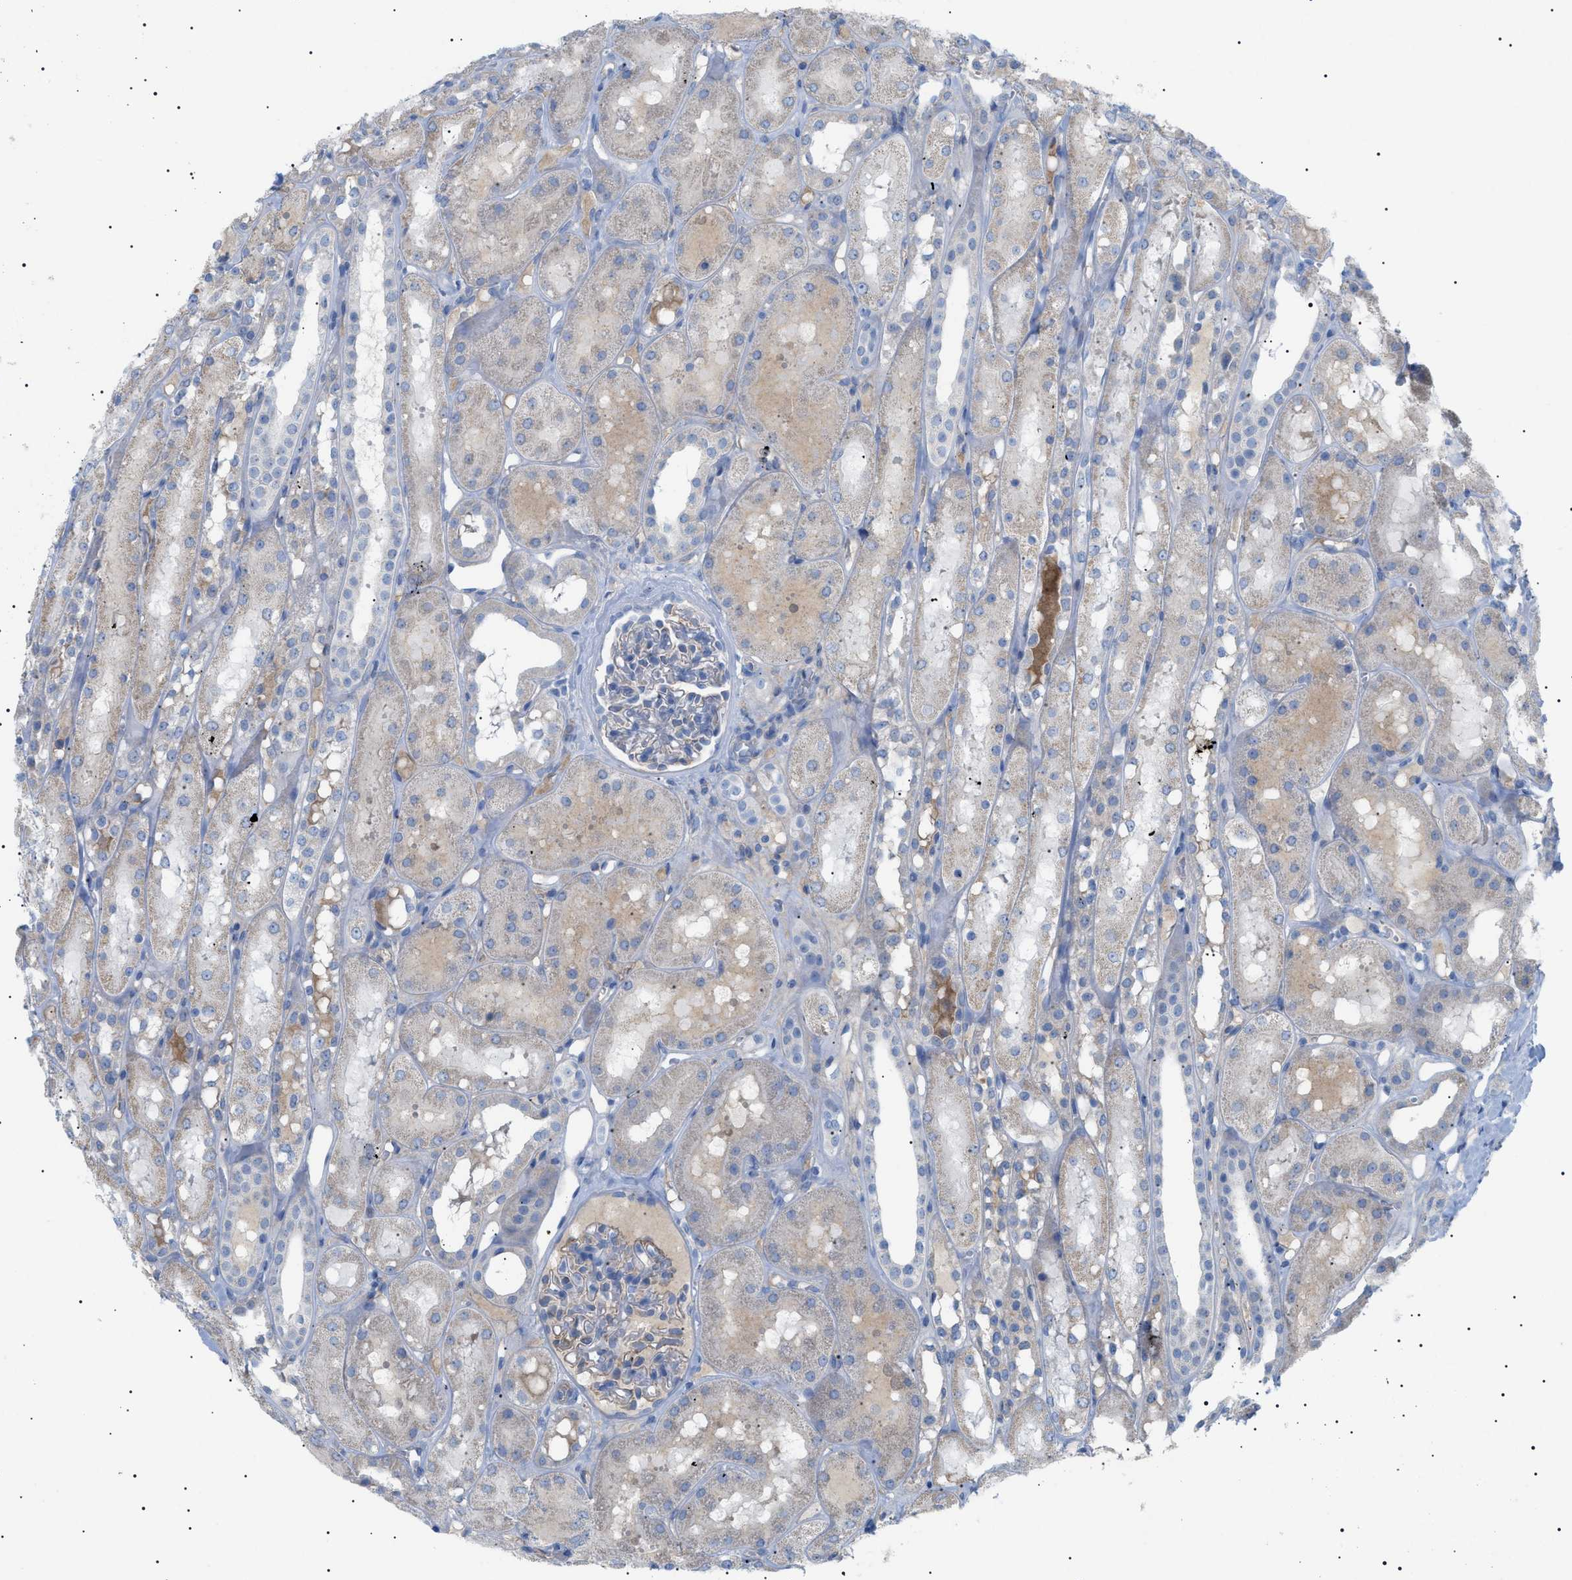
{"staining": {"intensity": "weak", "quantity": "<25%", "location": "cytoplasmic/membranous"}, "tissue": "kidney", "cell_type": "Cells in glomeruli", "image_type": "normal", "snomed": [{"axis": "morphology", "description": "Normal tissue, NOS"}, {"axis": "topography", "description": "Kidney"}, {"axis": "topography", "description": "Urinary bladder"}], "caption": "There is no significant staining in cells in glomeruli of kidney. (DAB (3,3'-diaminobenzidine) IHC with hematoxylin counter stain).", "gene": "ADAMTS1", "patient": {"sex": "male", "age": 16}}